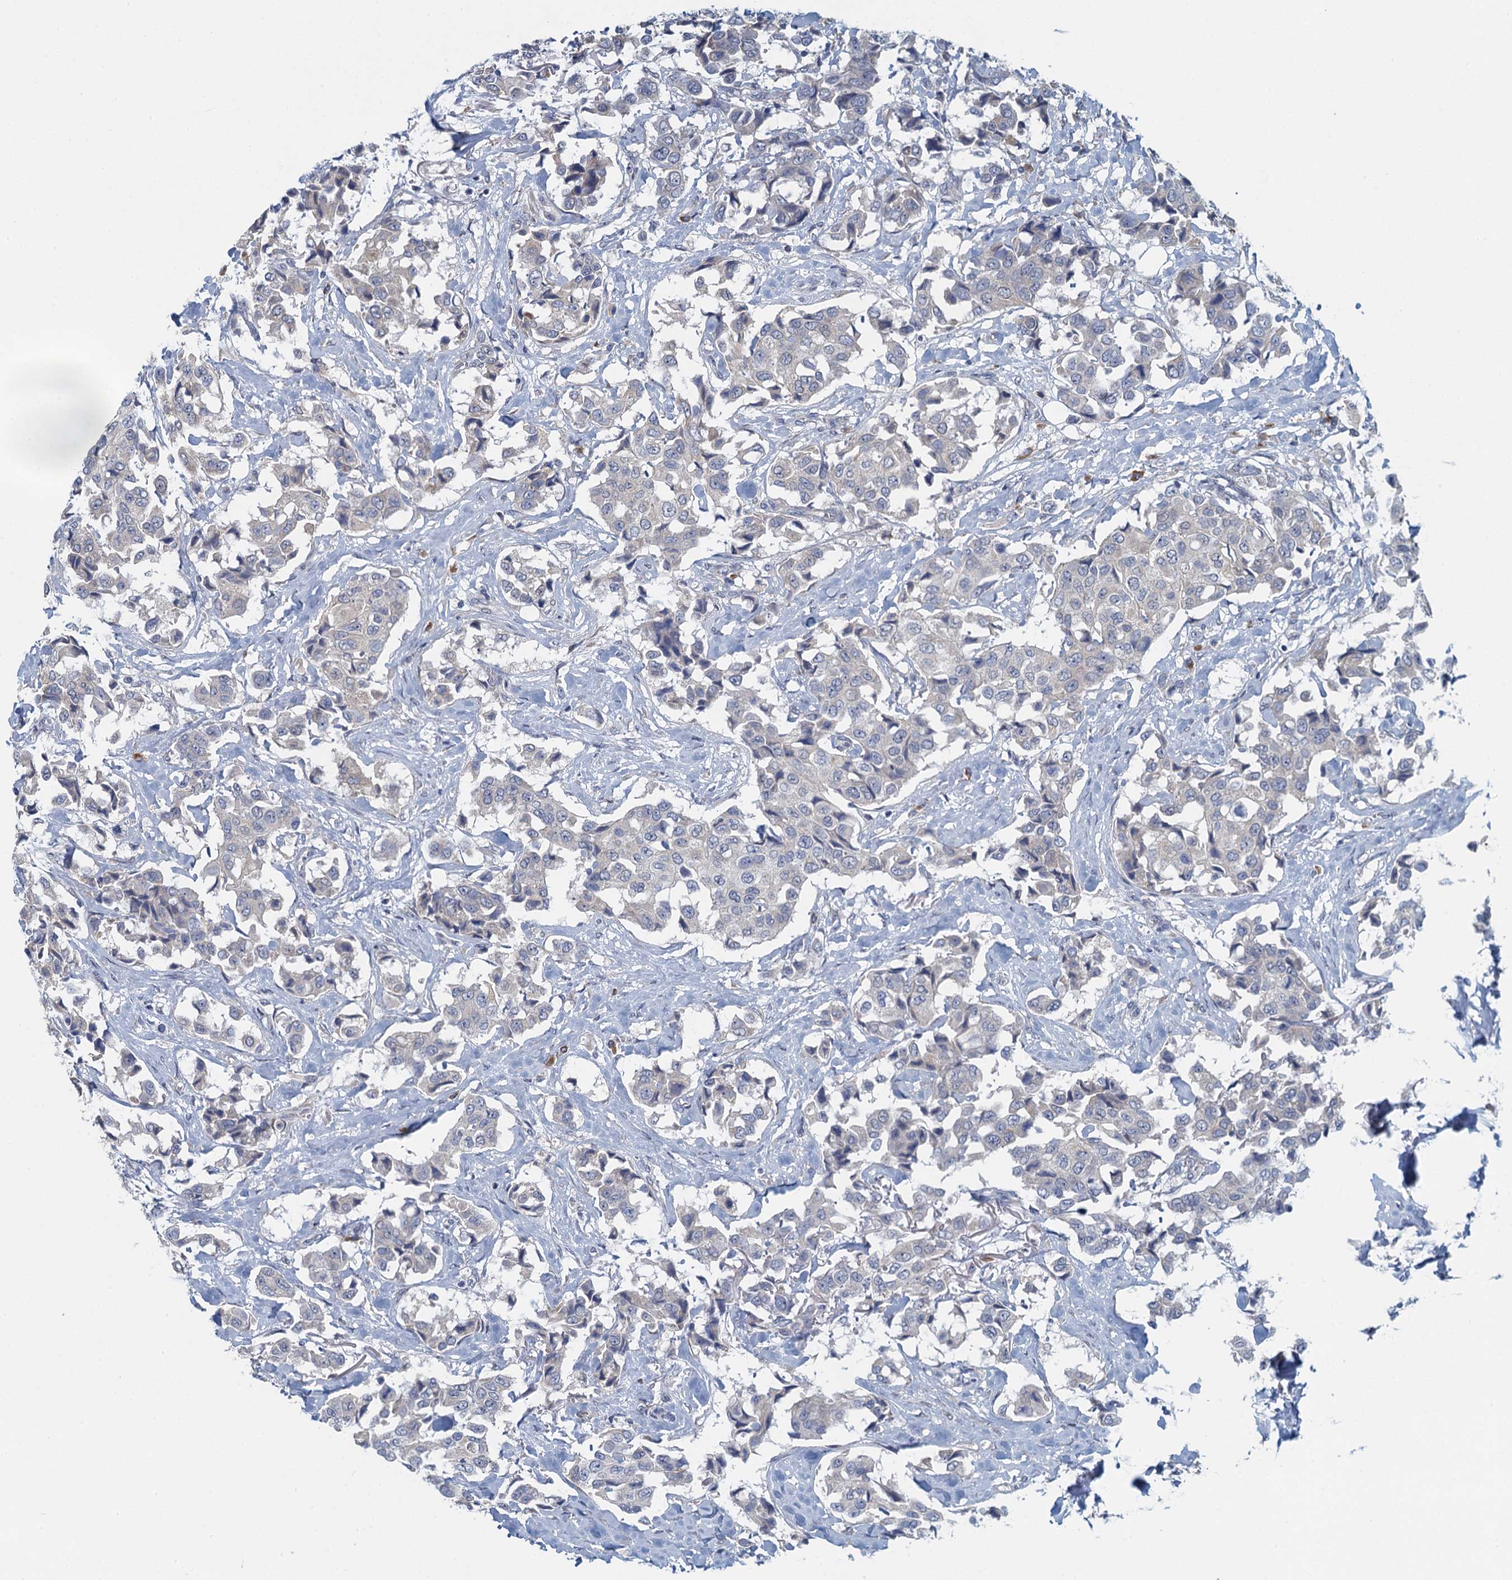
{"staining": {"intensity": "negative", "quantity": "none", "location": "none"}, "tissue": "breast cancer", "cell_type": "Tumor cells", "image_type": "cancer", "snomed": [{"axis": "morphology", "description": "Duct carcinoma"}, {"axis": "topography", "description": "Breast"}], "caption": "Immunohistochemistry histopathology image of neoplastic tissue: human breast cancer (invasive ductal carcinoma) stained with DAB (3,3'-diaminobenzidine) exhibits no significant protein expression in tumor cells. Nuclei are stained in blue.", "gene": "ALG2", "patient": {"sex": "female", "age": 80}}